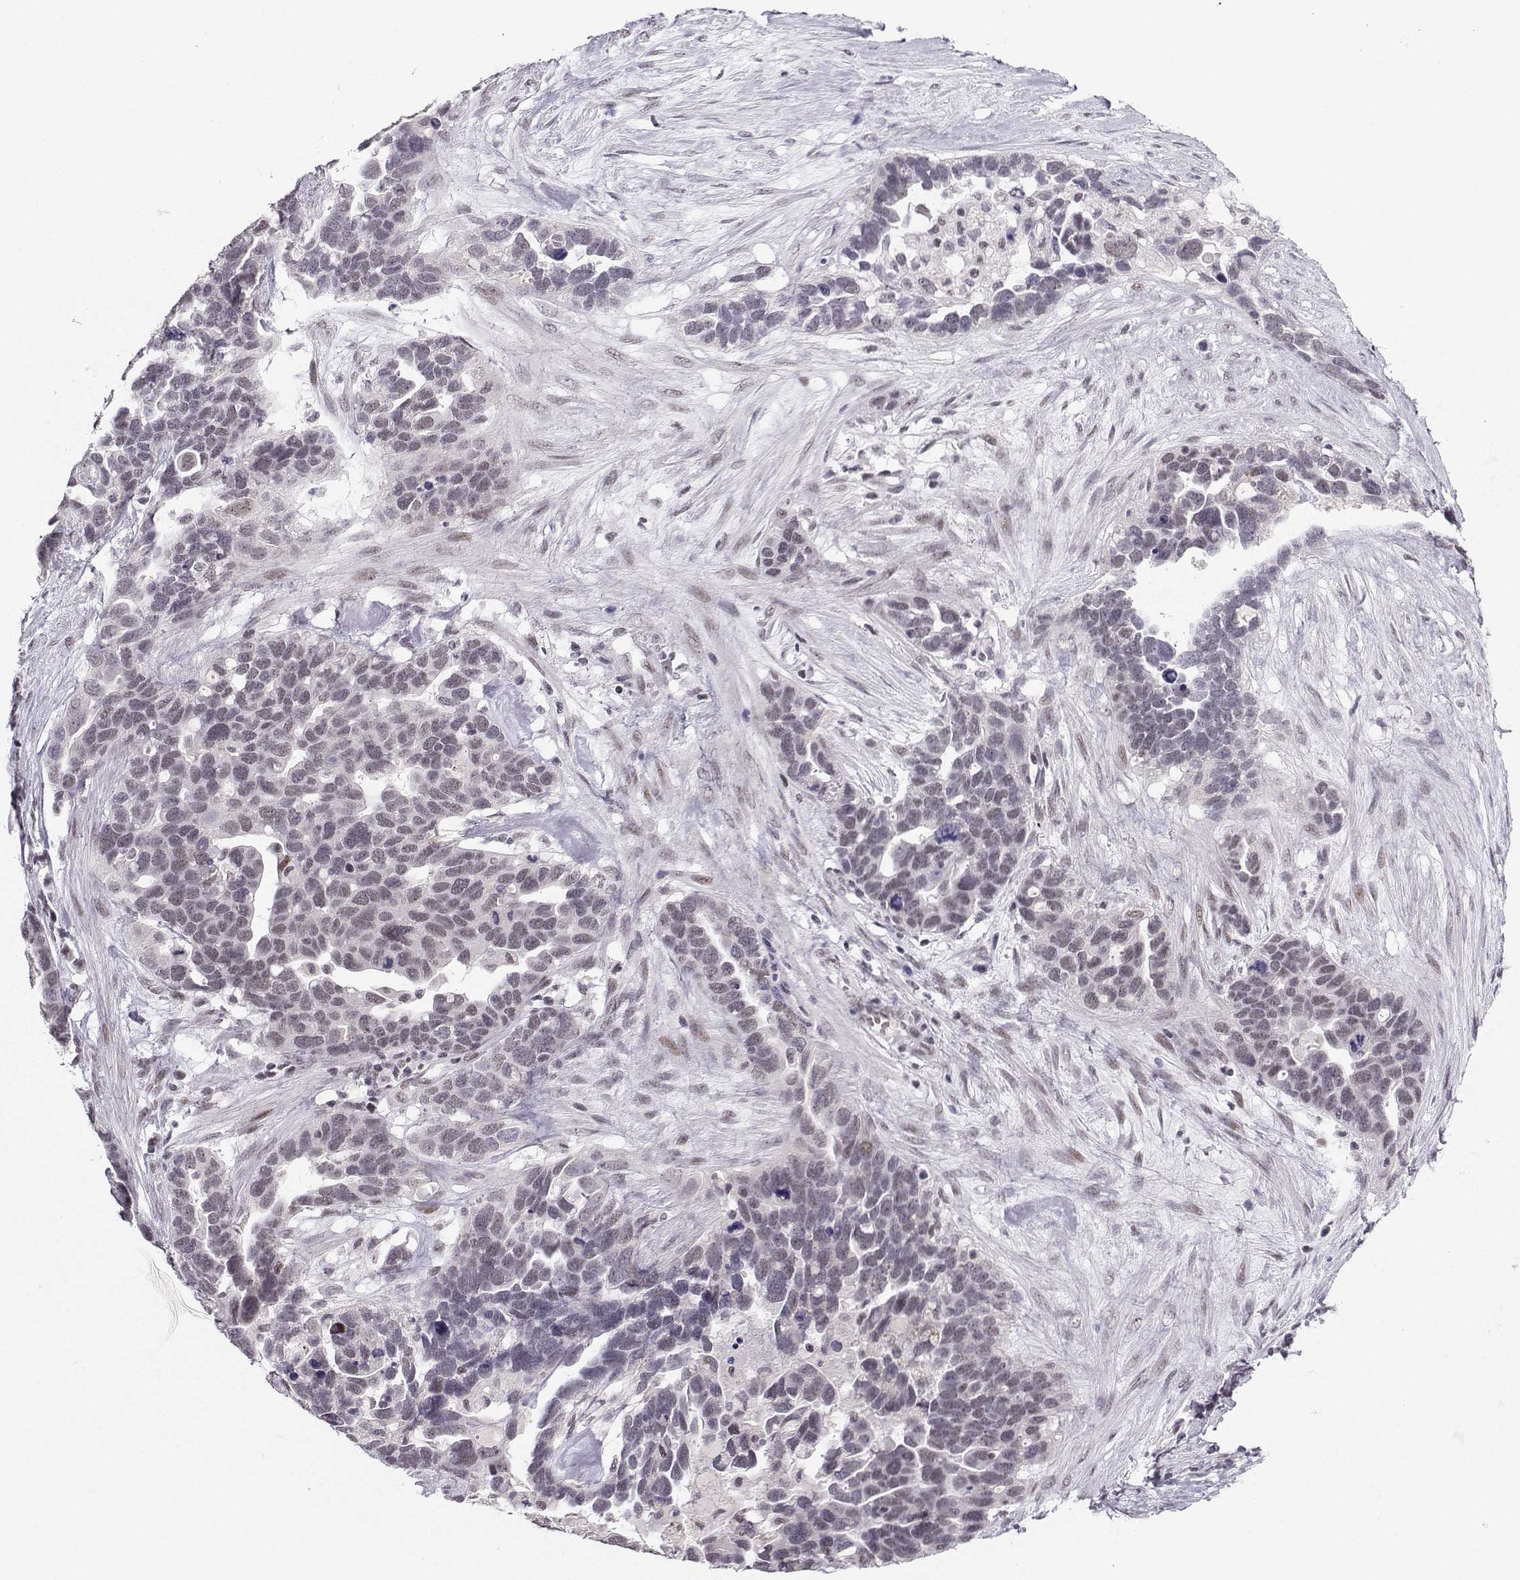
{"staining": {"intensity": "negative", "quantity": "none", "location": "none"}, "tissue": "ovarian cancer", "cell_type": "Tumor cells", "image_type": "cancer", "snomed": [{"axis": "morphology", "description": "Cystadenocarcinoma, serous, NOS"}, {"axis": "topography", "description": "Ovary"}], "caption": "Immunohistochemistry (IHC) micrograph of neoplastic tissue: human ovarian cancer stained with DAB demonstrates no significant protein staining in tumor cells.", "gene": "LIN28A", "patient": {"sex": "female", "age": 54}}